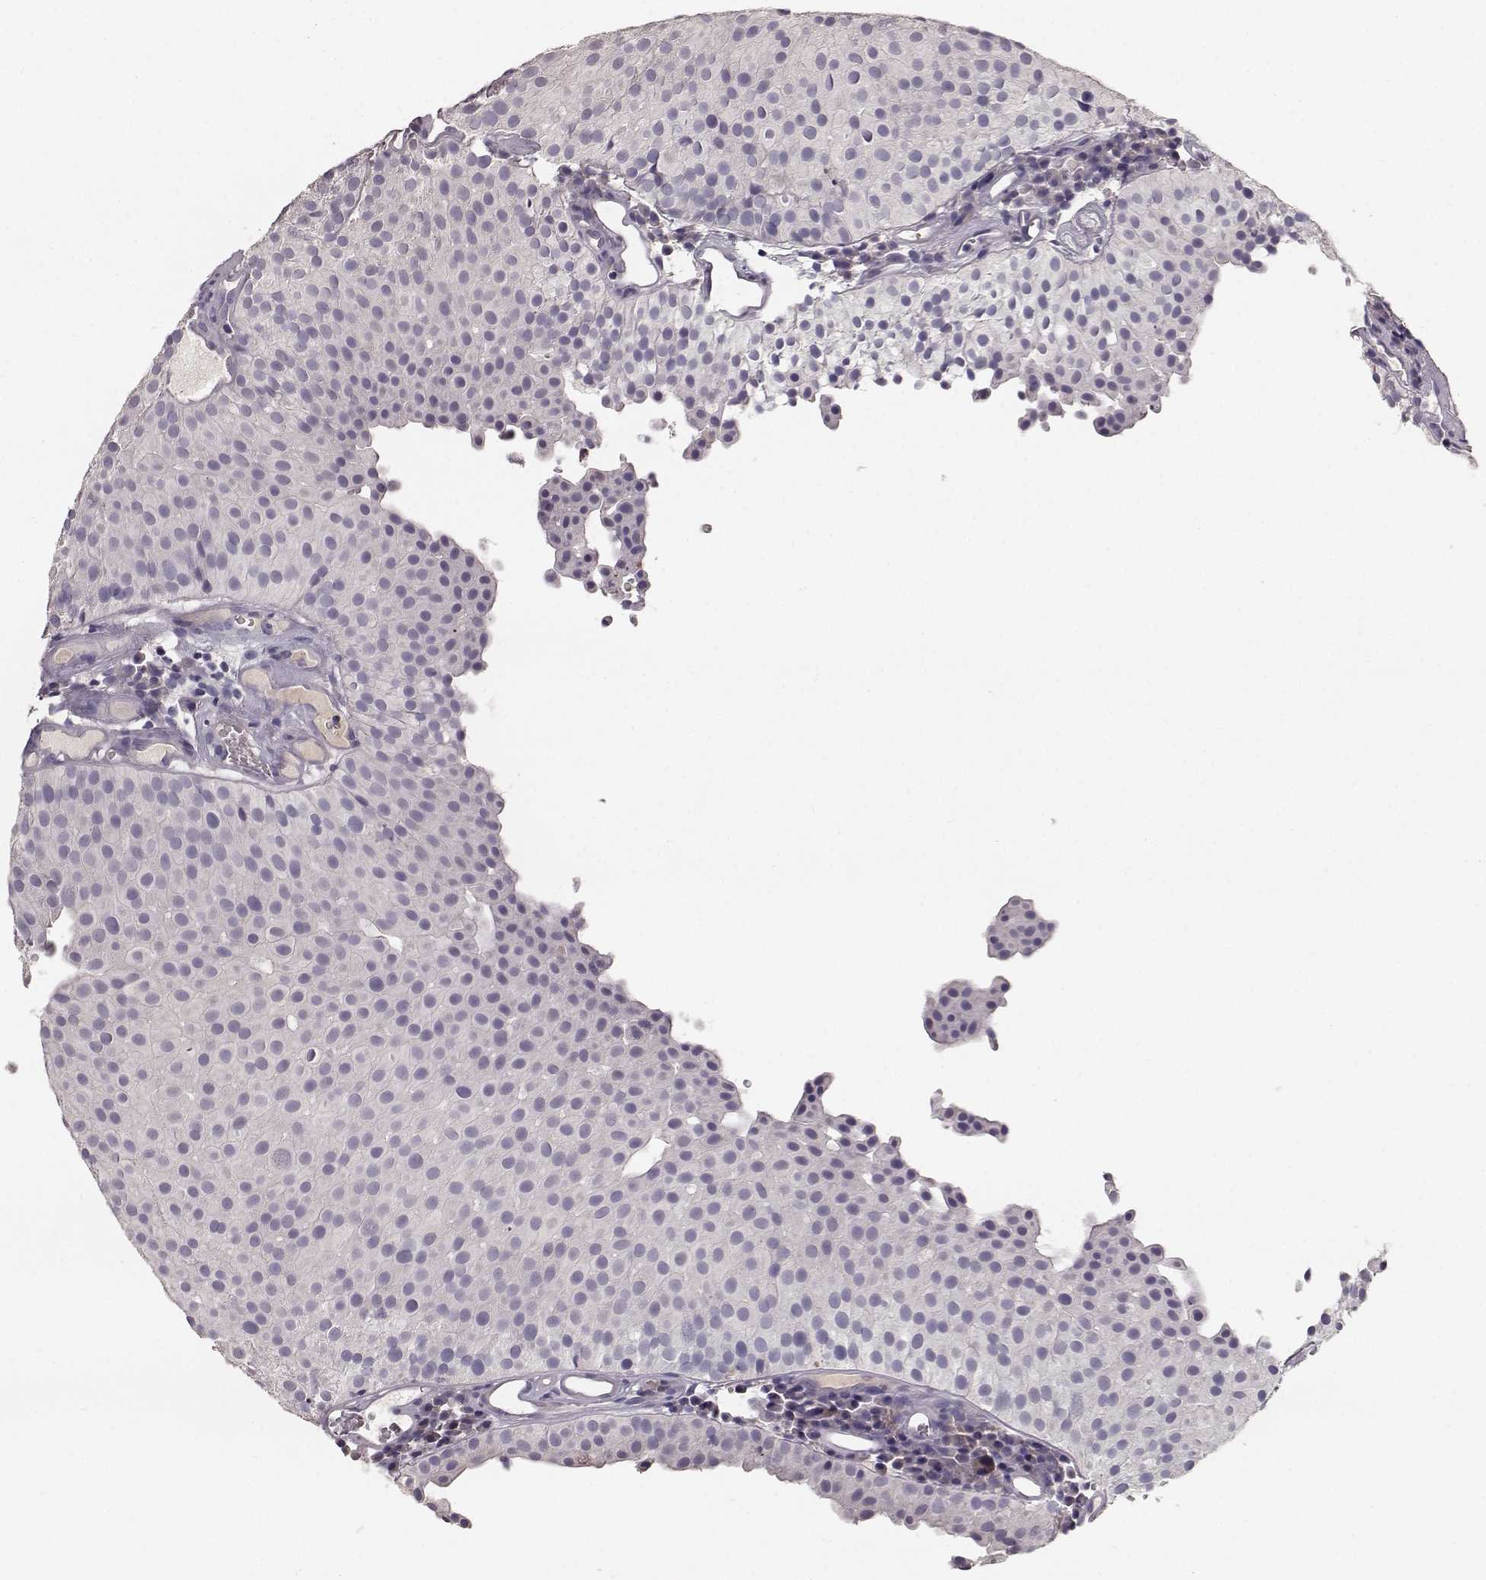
{"staining": {"intensity": "negative", "quantity": "none", "location": "none"}, "tissue": "urothelial cancer", "cell_type": "Tumor cells", "image_type": "cancer", "snomed": [{"axis": "morphology", "description": "Urothelial carcinoma, Low grade"}, {"axis": "topography", "description": "Urinary bladder"}], "caption": "A micrograph of human low-grade urothelial carcinoma is negative for staining in tumor cells.", "gene": "YJEFN3", "patient": {"sex": "female", "age": 87}}